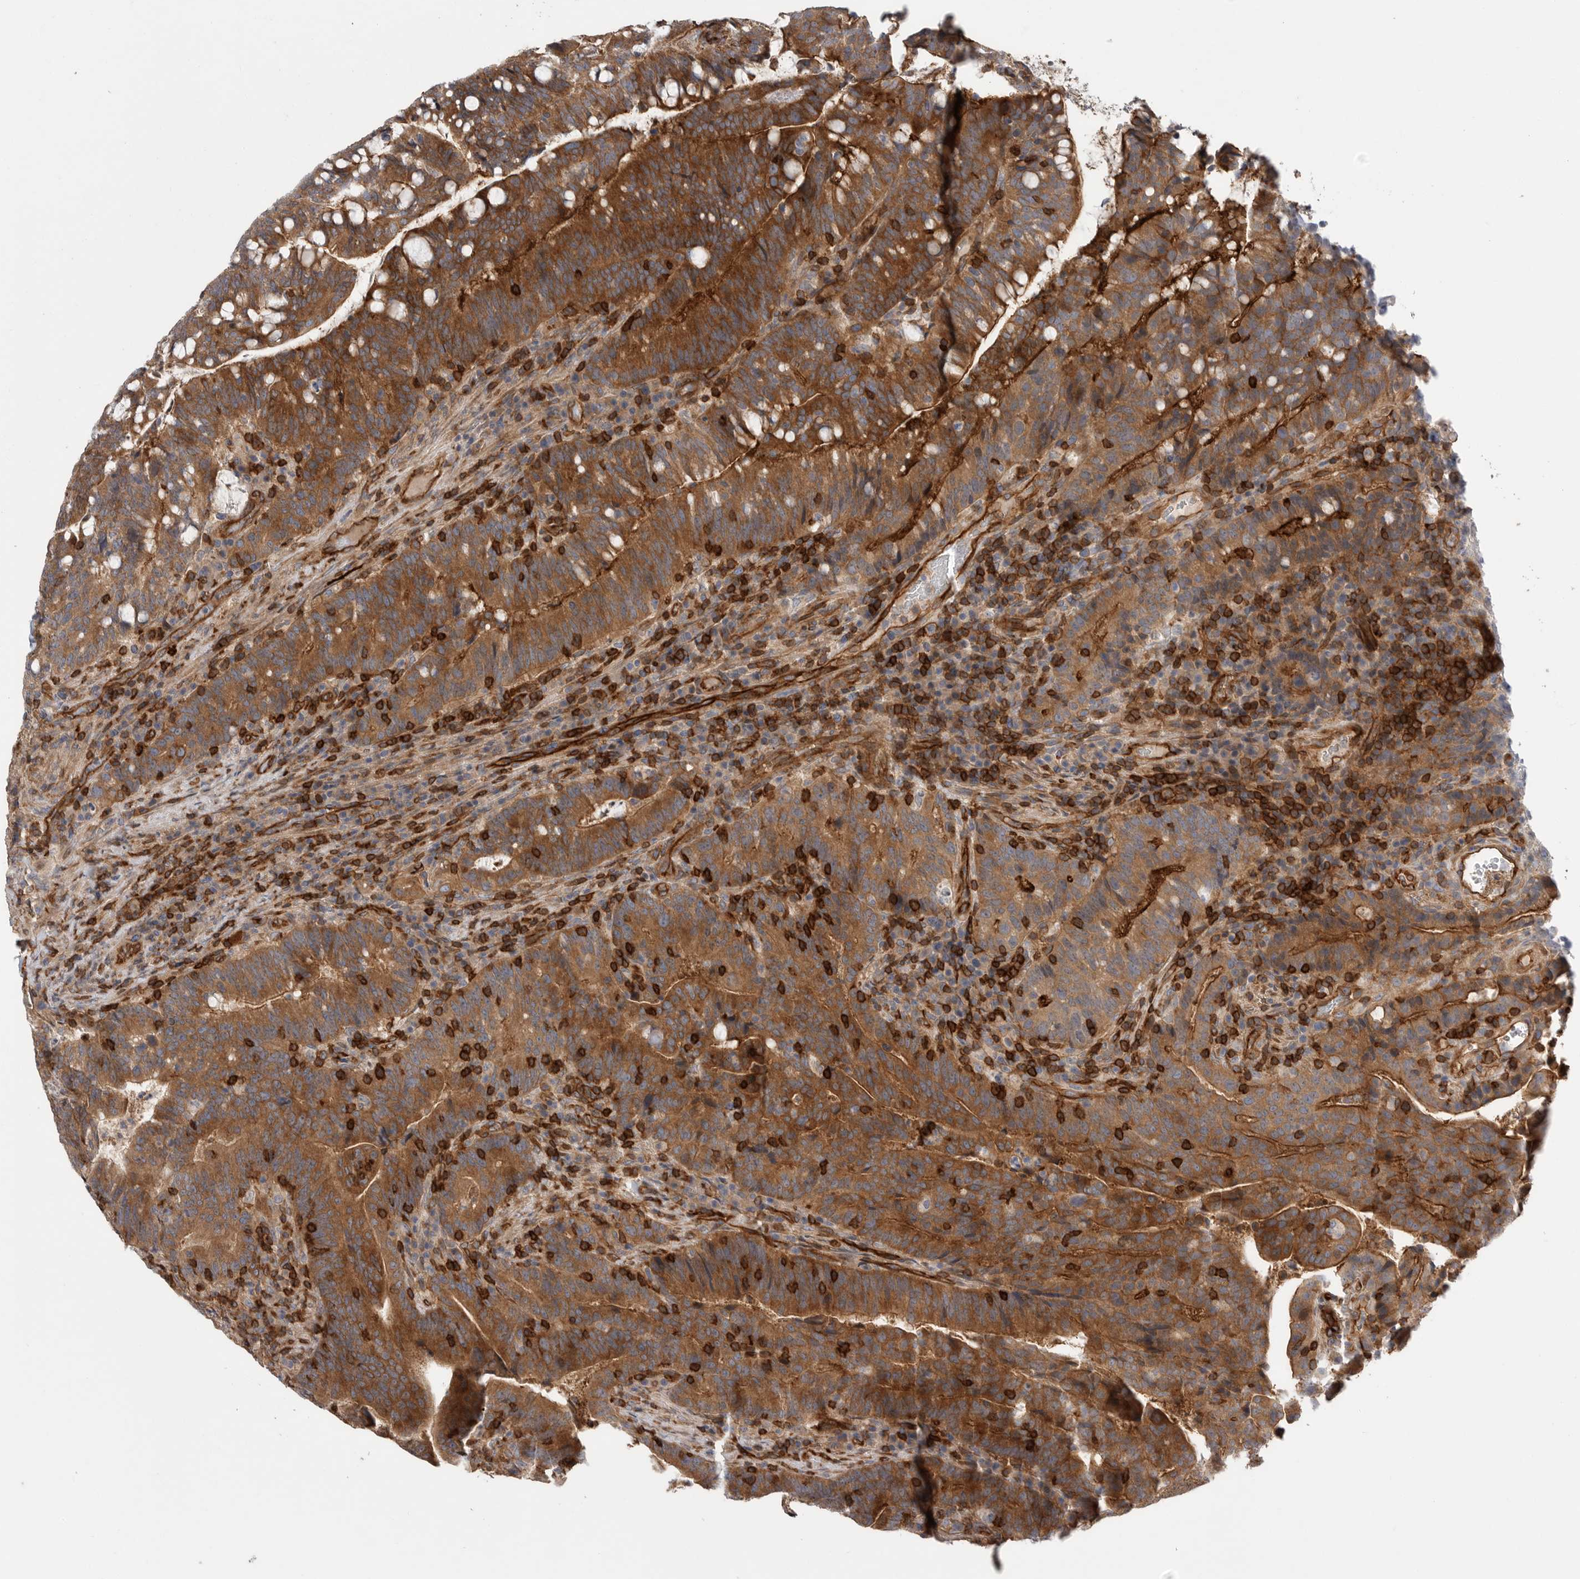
{"staining": {"intensity": "strong", "quantity": ">75%", "location": "cytoplasmic/membranous"}, "tissue": "colorectal cancer", "cell_type": "Tumor cells", "image_type": "cancer", "snomed": [{"axis": "morphology", "description": "Adenocarcinoma, NOS"}, {"axis": "topography", "description": "Colon"}], "caption": "Immunohistochemistry staining of adenocarcinoma (colorectal), which reveals high levels of strong cytoplasmic/membranous staining in approximately >75% of tumor cells indicating strong cytoplasmic/membranous protein positivity. The staining was performed using DAB (3,3'-diaminobenzidine) (brown) for protein detection and nuclei were counterstained in hematoxylin (blue).", "gene": "PRKCH", "patient": {"sex": "female", "age": 66}}